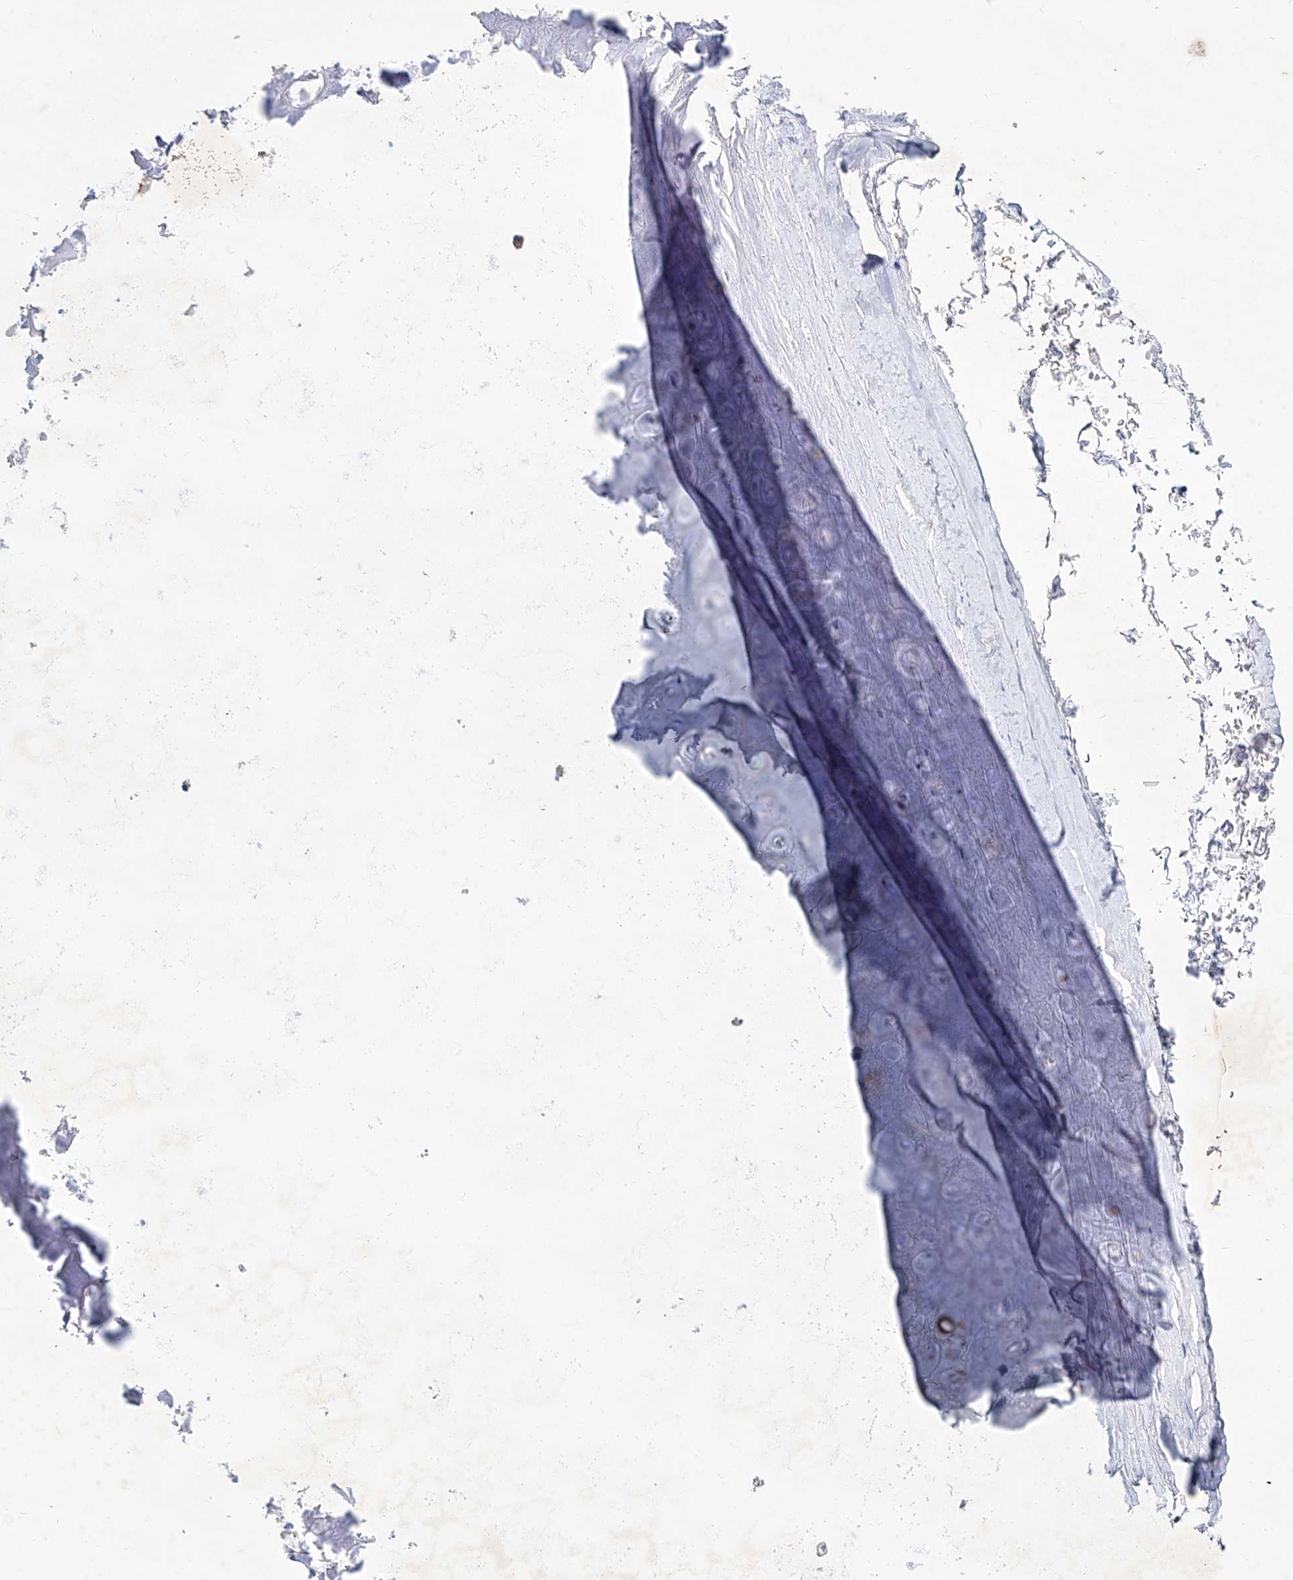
{"staining": {"intensity": "negative", "quantity": "none", "location": "none"}, "tissue": "adipose tissue", "cell_type": "Adipocytes", "image_type": "normal", "snomed": [{"axis": "morphology", "description": "Normal tissue, NOS"}, {"axis": "morphology", "description": "Basal cell carcinoma"}, {"axis": "topography", "description": "Skin"}], "caption": "Adipocytes show no significant protein expression in benign adipose tissue.", "gene": "KLHL17", "patient": {"sex": "female", "age": 89}}